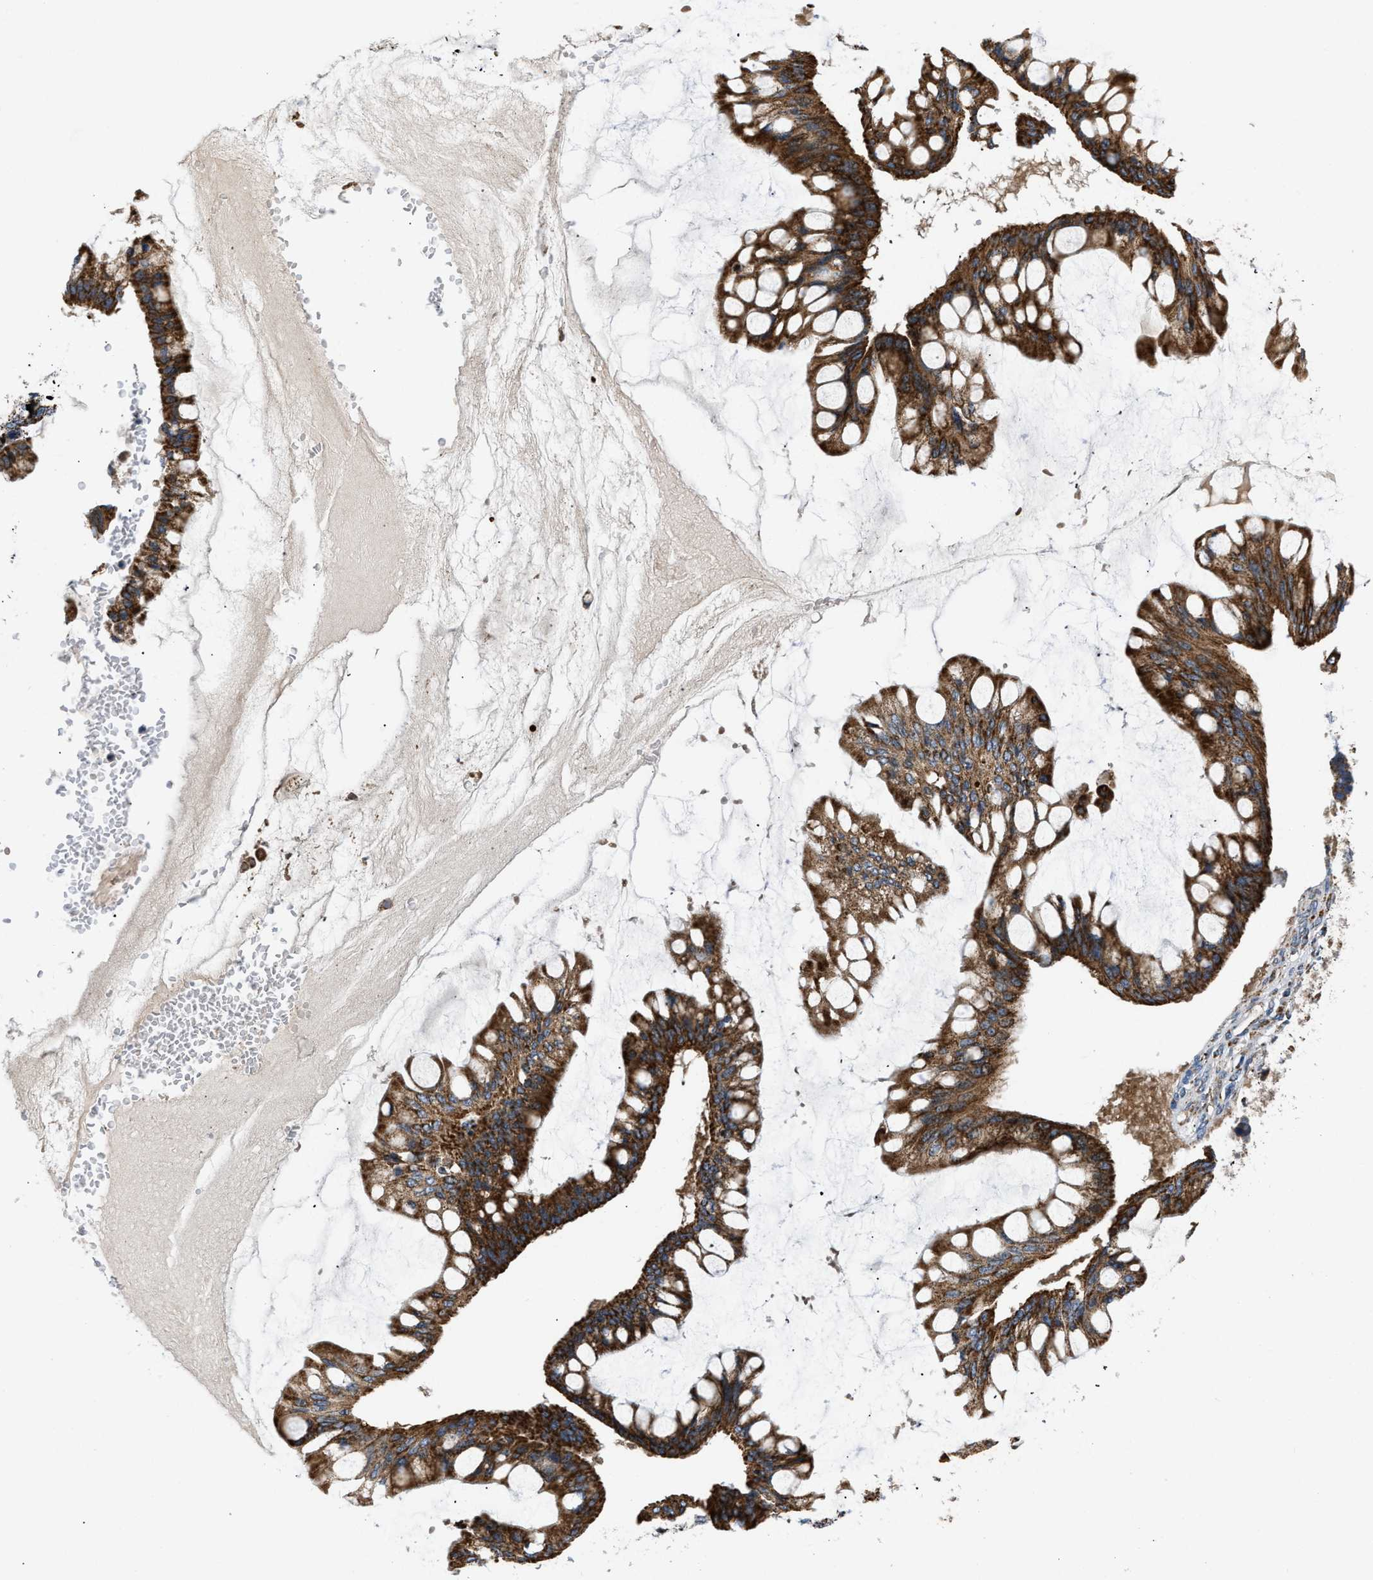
{"staining": {"intensity": "strong", "quantity": ">75%", "location": "cytoplasmic/membranous"}, "tissue": "ovarian cancer", "cell_type": "Tumor cells", "image_type": "cancer", "snomed": [{"axis": "morphology", "description": "Cystadenocarcinoma, mucinous, NOS"}, {"axis": "topography", "description": "Ovary"}], "caption": "Immunohistochemistry (IHC) image of human ovarian cancer (mucinous cystadenocarcinoma) stained for a protein (brown), which displays high levels of strong cytoplasmic/membranous staining in approximately >75% of tumor cells.", "gene": "OPTN", "patient": {"sex": "female", "age": 73}}